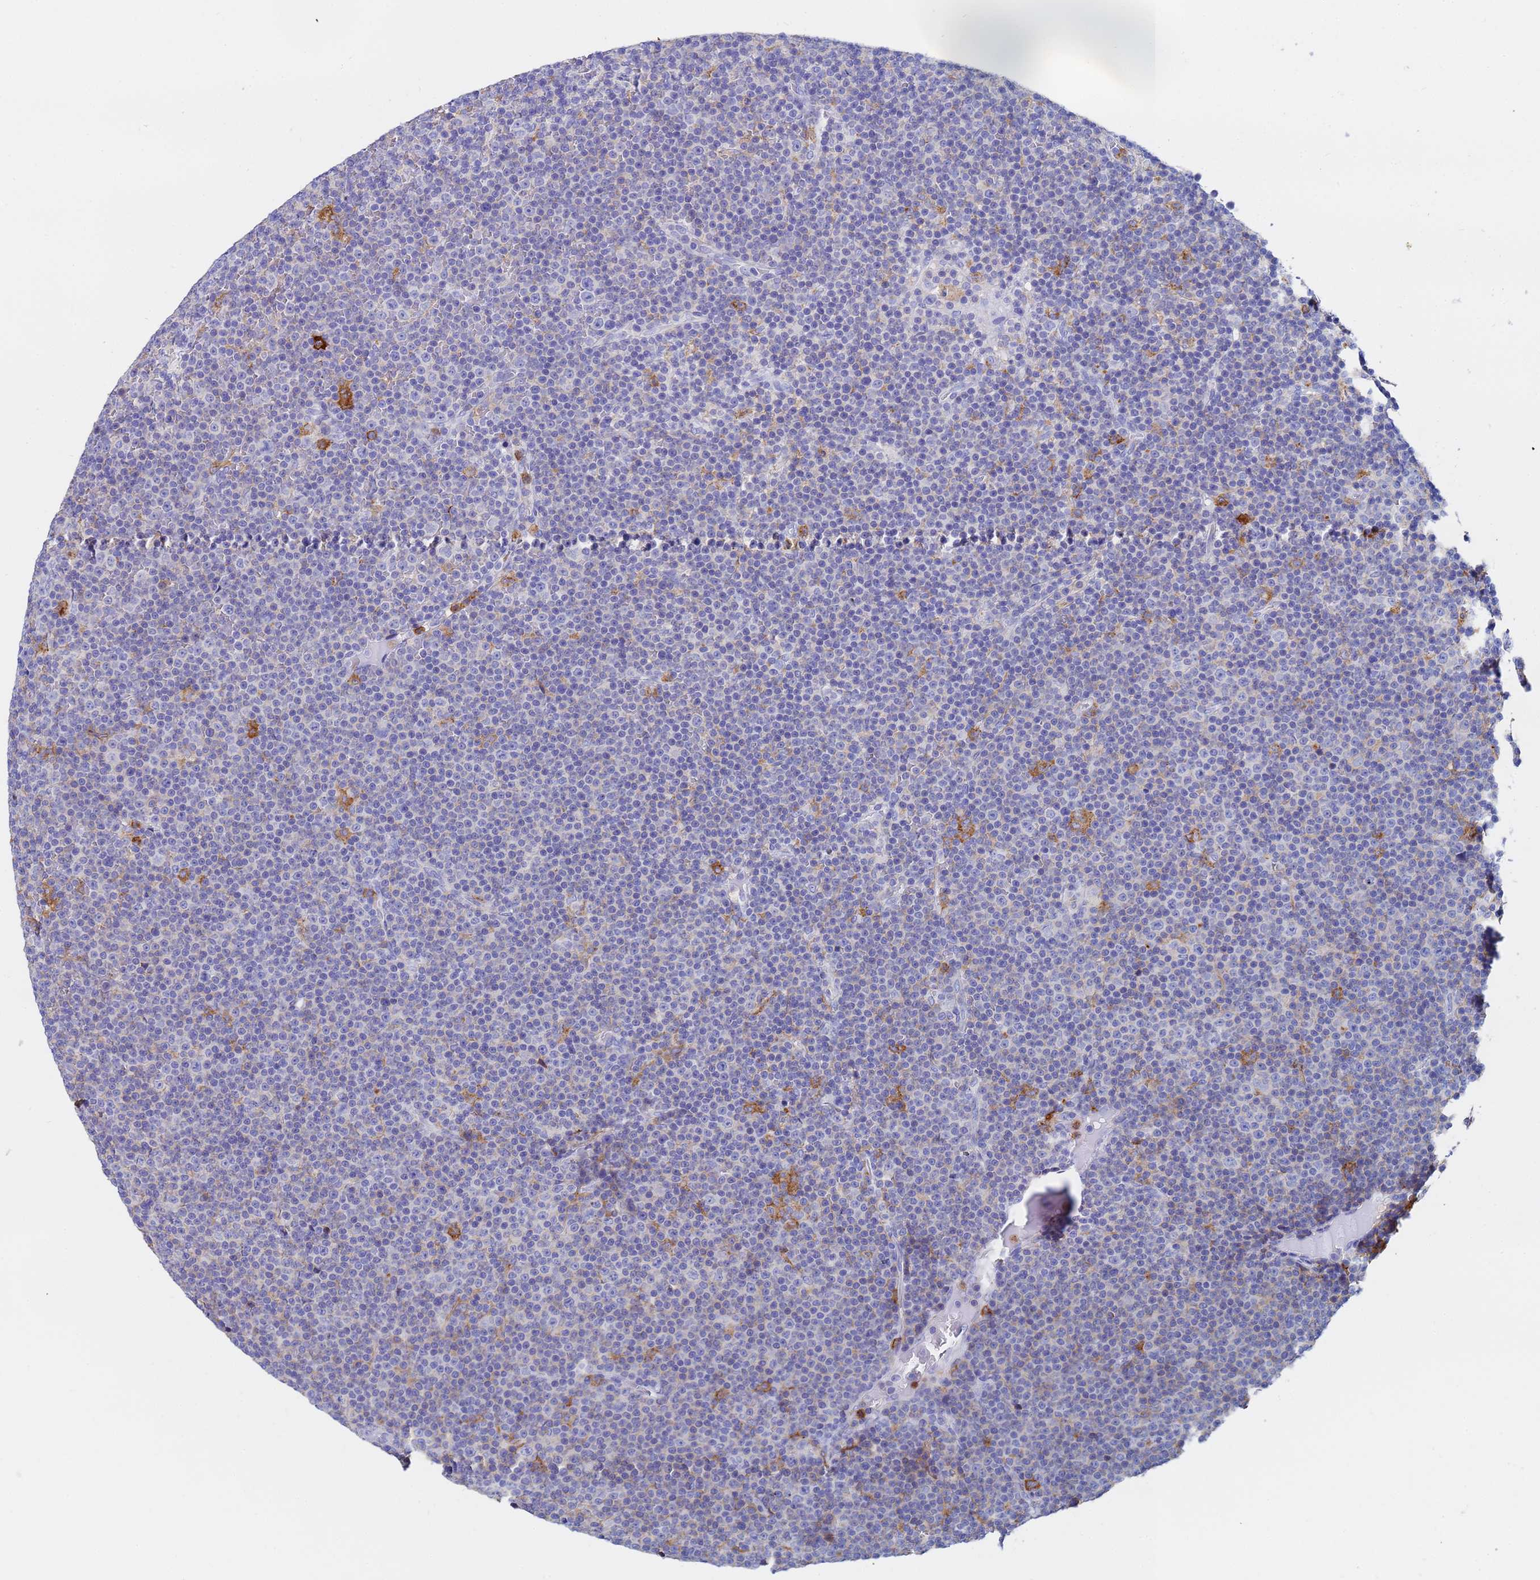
{"staining": {"intensity": "negative", "quantity": "none", "location": "none"}, "tissue": "lymphoma", "cell_type": "Tumor cells", "image_type": "cancer", "snomed": [{"axis": "morphology", "description": "Malignant lymphoma, non-Hodgkin's type, Low grade"}, {"axis": "topography", "description": "Lymph node"}], "caption": "Immunohistochemistry of lymphoma demonstrates no positivity in tumor cells.", "gene": "BASP1", "patient": {"sex": "female", "age": 67}}